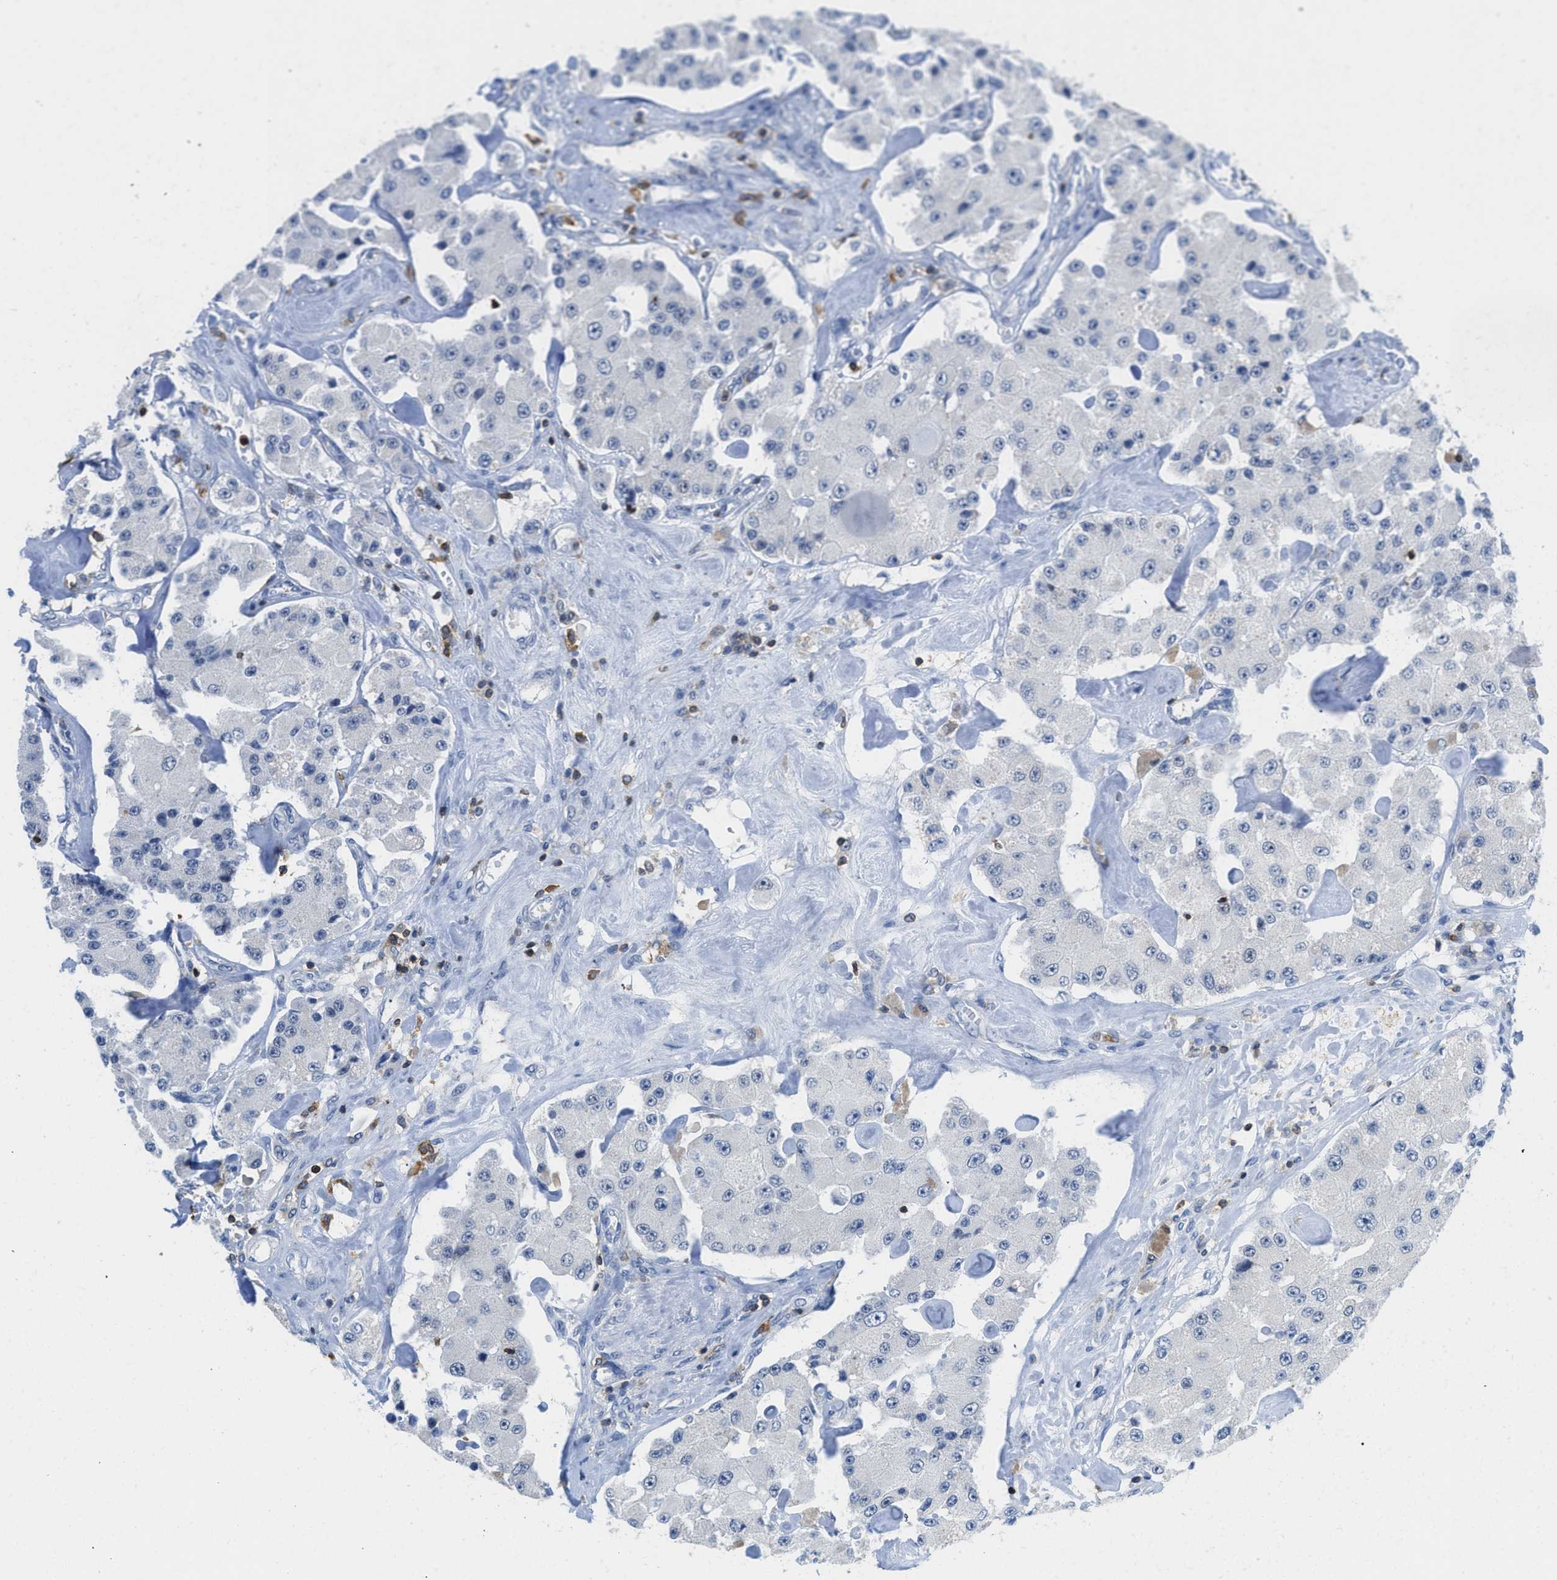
{"staining": {"intensity": "negative", "quantity": "none", "location": "none"}, "tissue": "carcinoid", "cell_type": "Tumor cells", "image_type": "cancer", "snomed": [{"axis": "morphology", "description": "Carcinoid, malignant, NOS"}, {"axis": "topography", "description": "Pancreas"}], "caption": "Immunohistochemical staining of human malignant carcinoid exhibits no significant expression in tumor cells.", "gene": "FAM151A", "patient": {"sex": "male", "age": 41}}